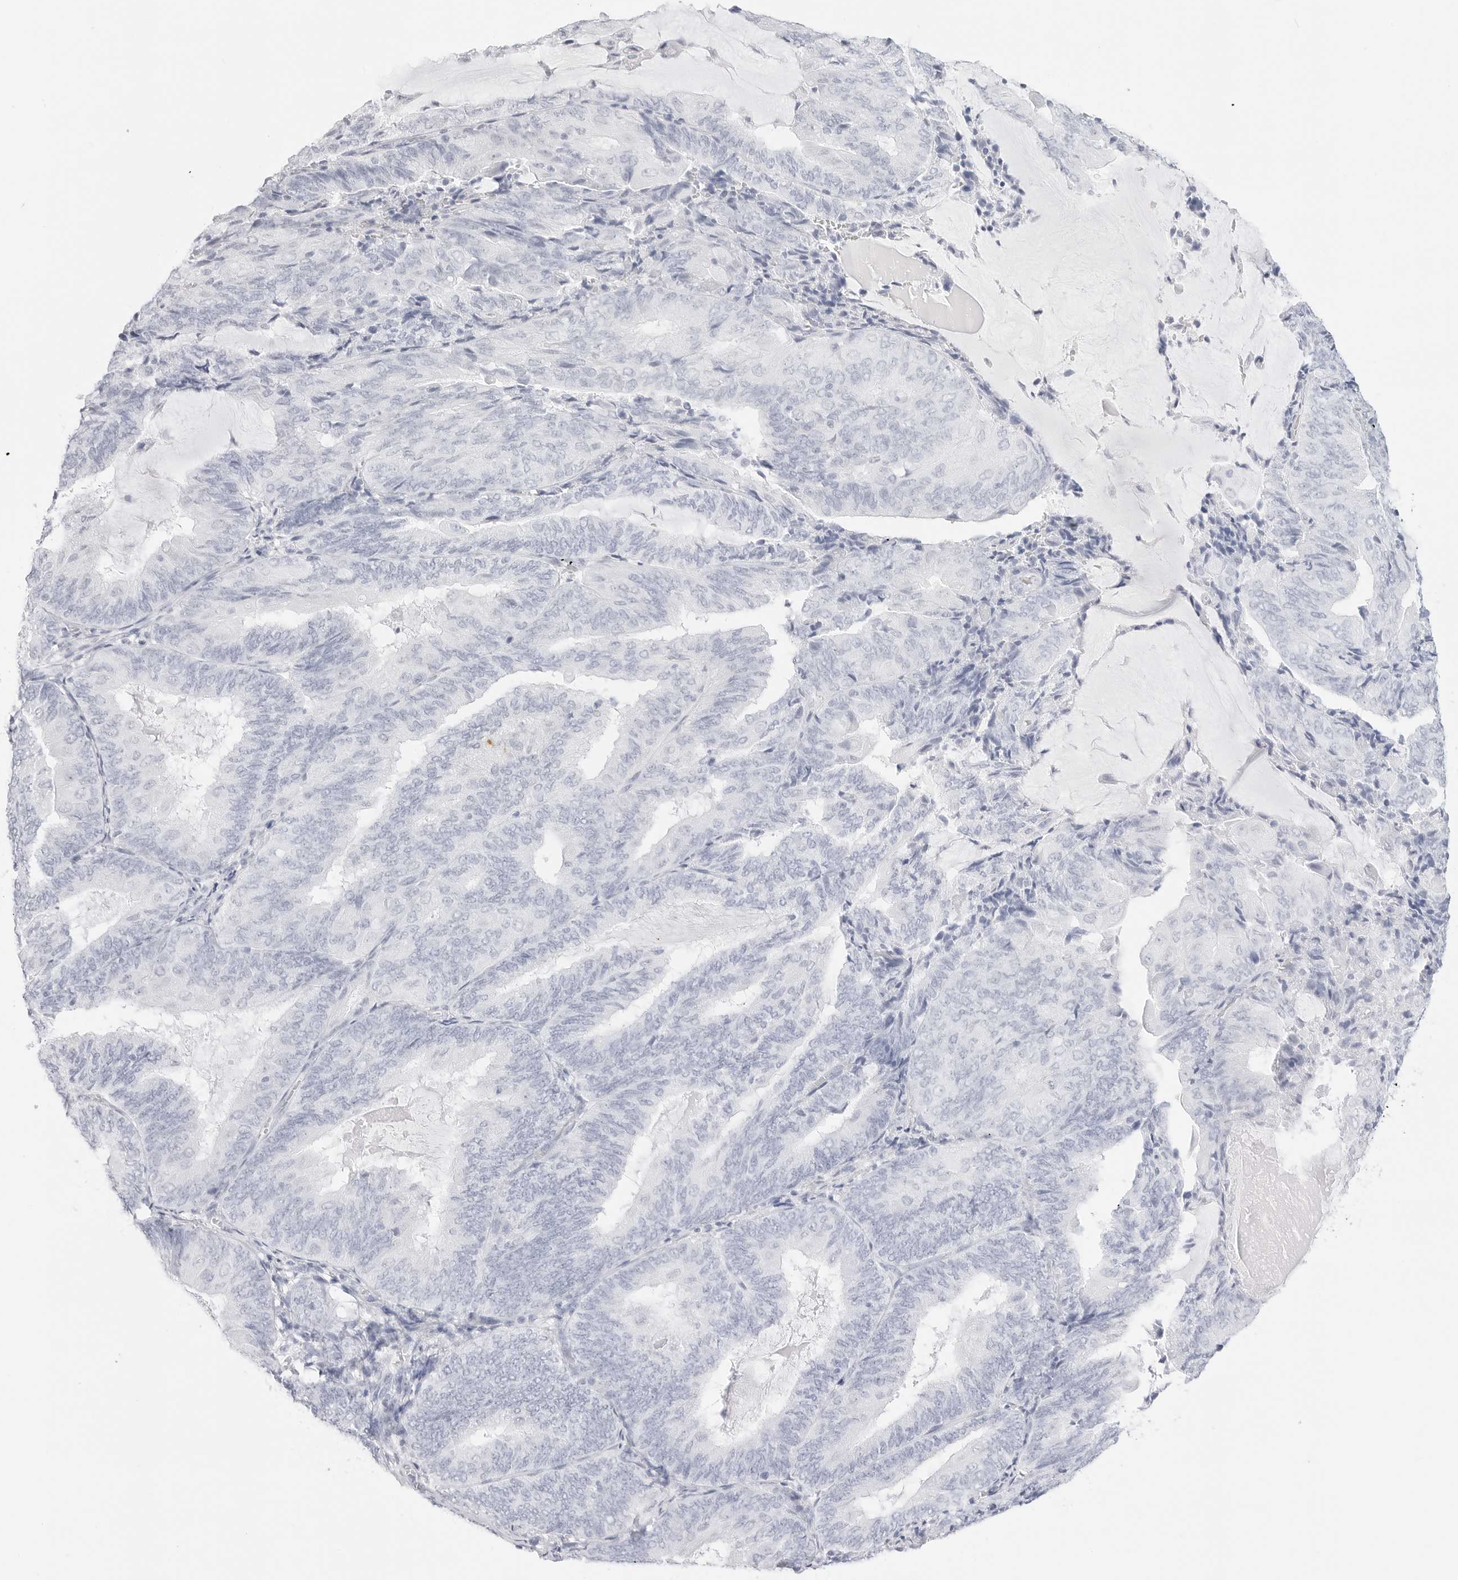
{"staining": {"intensity": "negative", "quantity": "none", "location": "none"}, "tissue": "endometrial cancer", "cell_type": "Tumor cells", "image_type": "cancer", "snomed": [{"axis": "morphology", "description": "Adenocarcinoma, NOS"}, {"axis": "topography", "description": "Endometrium"}], "caption": "IHC of endometrial cancer (adenocarcinoma) shows no positivity in tumor cells. (DAB (3,3'-diaminobenzidine) immunohistochemistry visualized using brightfield microscopy, high magnification).", "gene": "TFF2", "patient": {"sex": "female", "age": 81}}